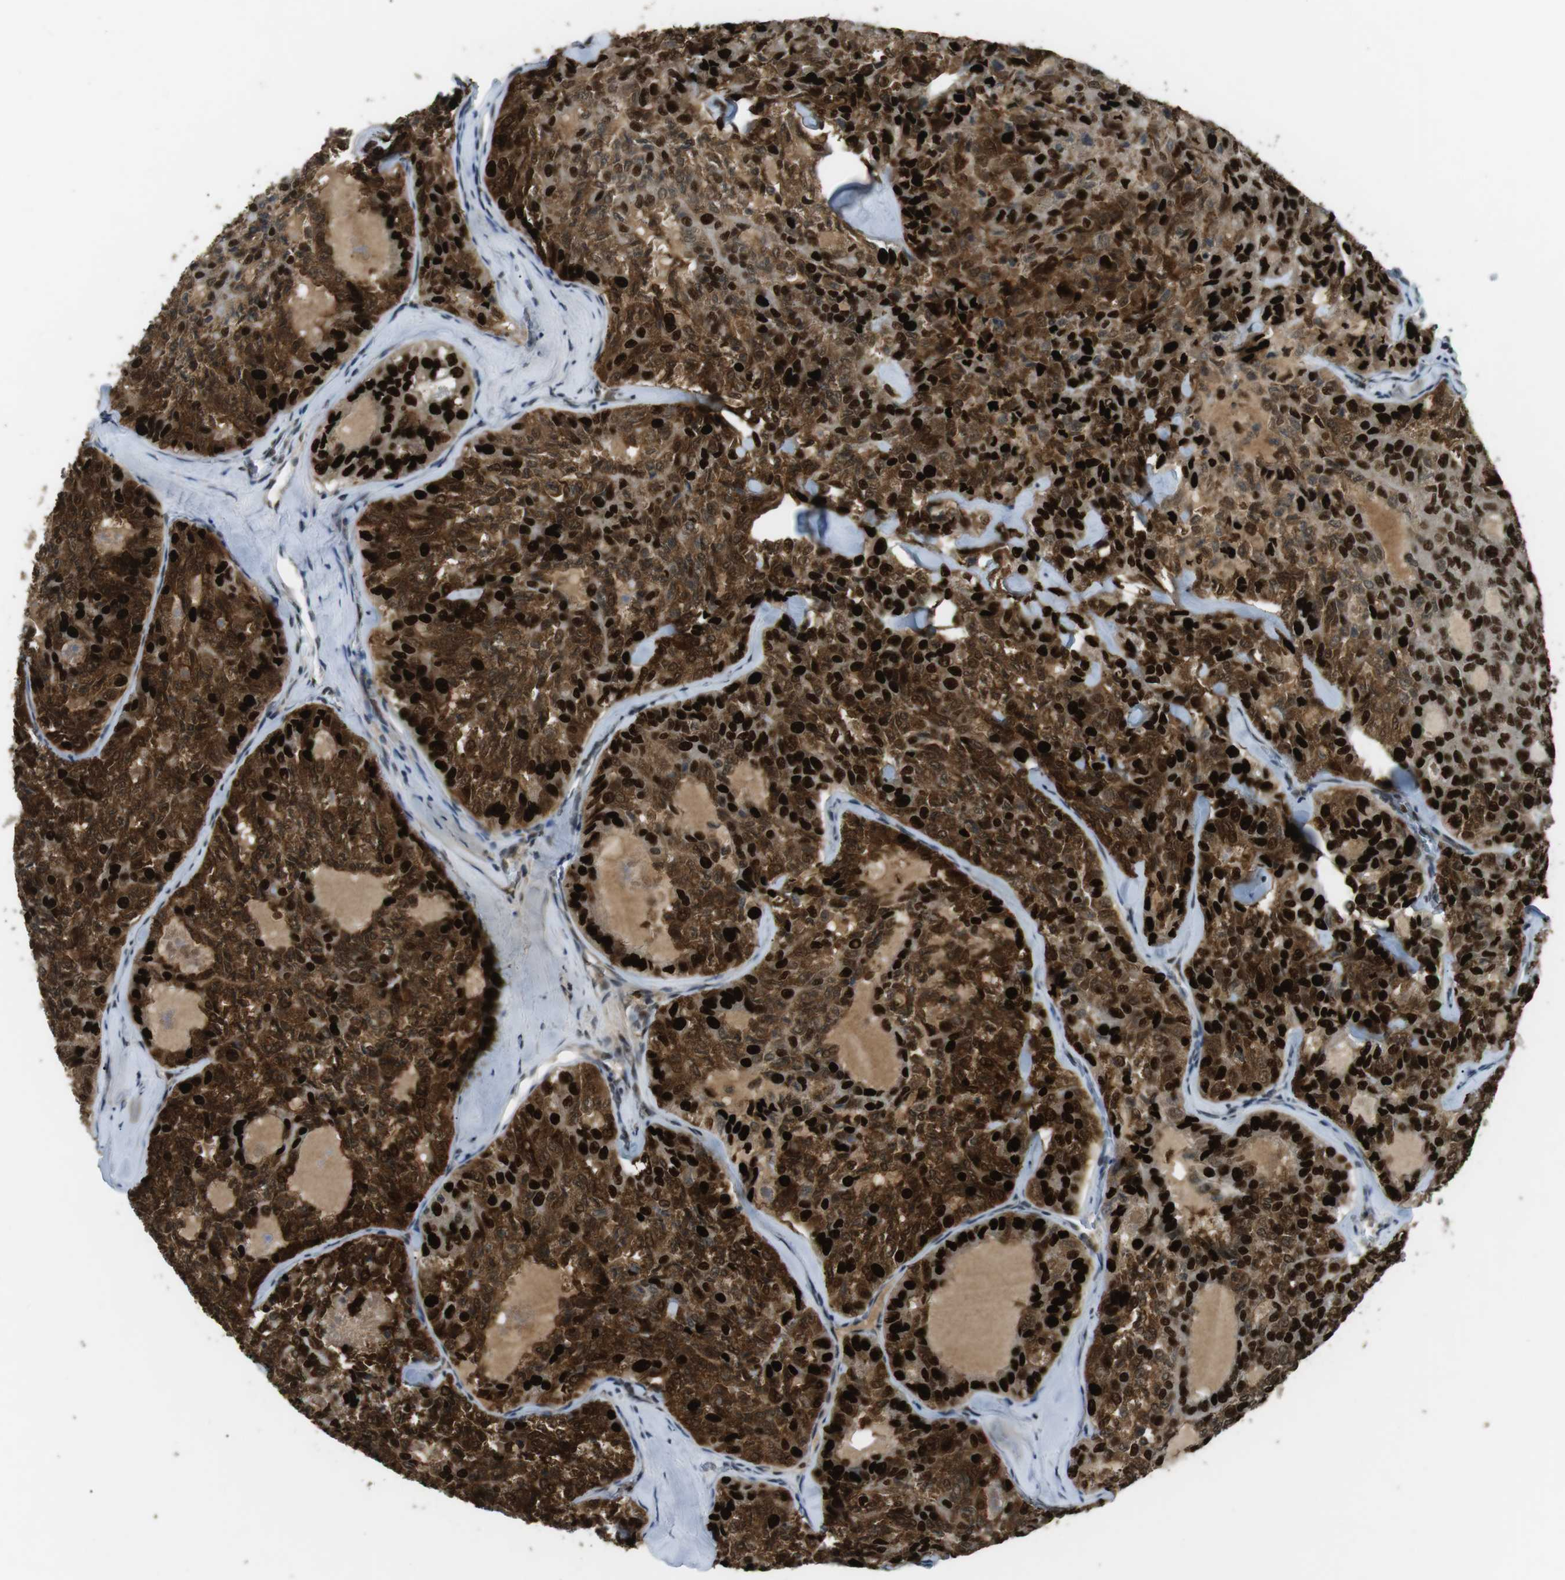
{"staining": {"intensity": "strong", "quantity": ">75%", "location": "cytoplasmic/membranous,nuclear"}, "tissue": "thyroid cancer", "cell_type": "Tumor cells", "image_type": "cancer", "snomed": [{"axis": "morphology", "description": "Follicular adenoma carcinoma, NOS"}, {"axis": "topography", "description": "Thyroid gland"}], "caption": "This image shows immunohistochemistry staining of follicular adenoma carcinoma (thyroid), with high strong cytoplasmic/membranous and nuclear expression in about >75% of tumor cells.", "gene": "ORAI3", "patient": {"sex": "male", "age": 75}}